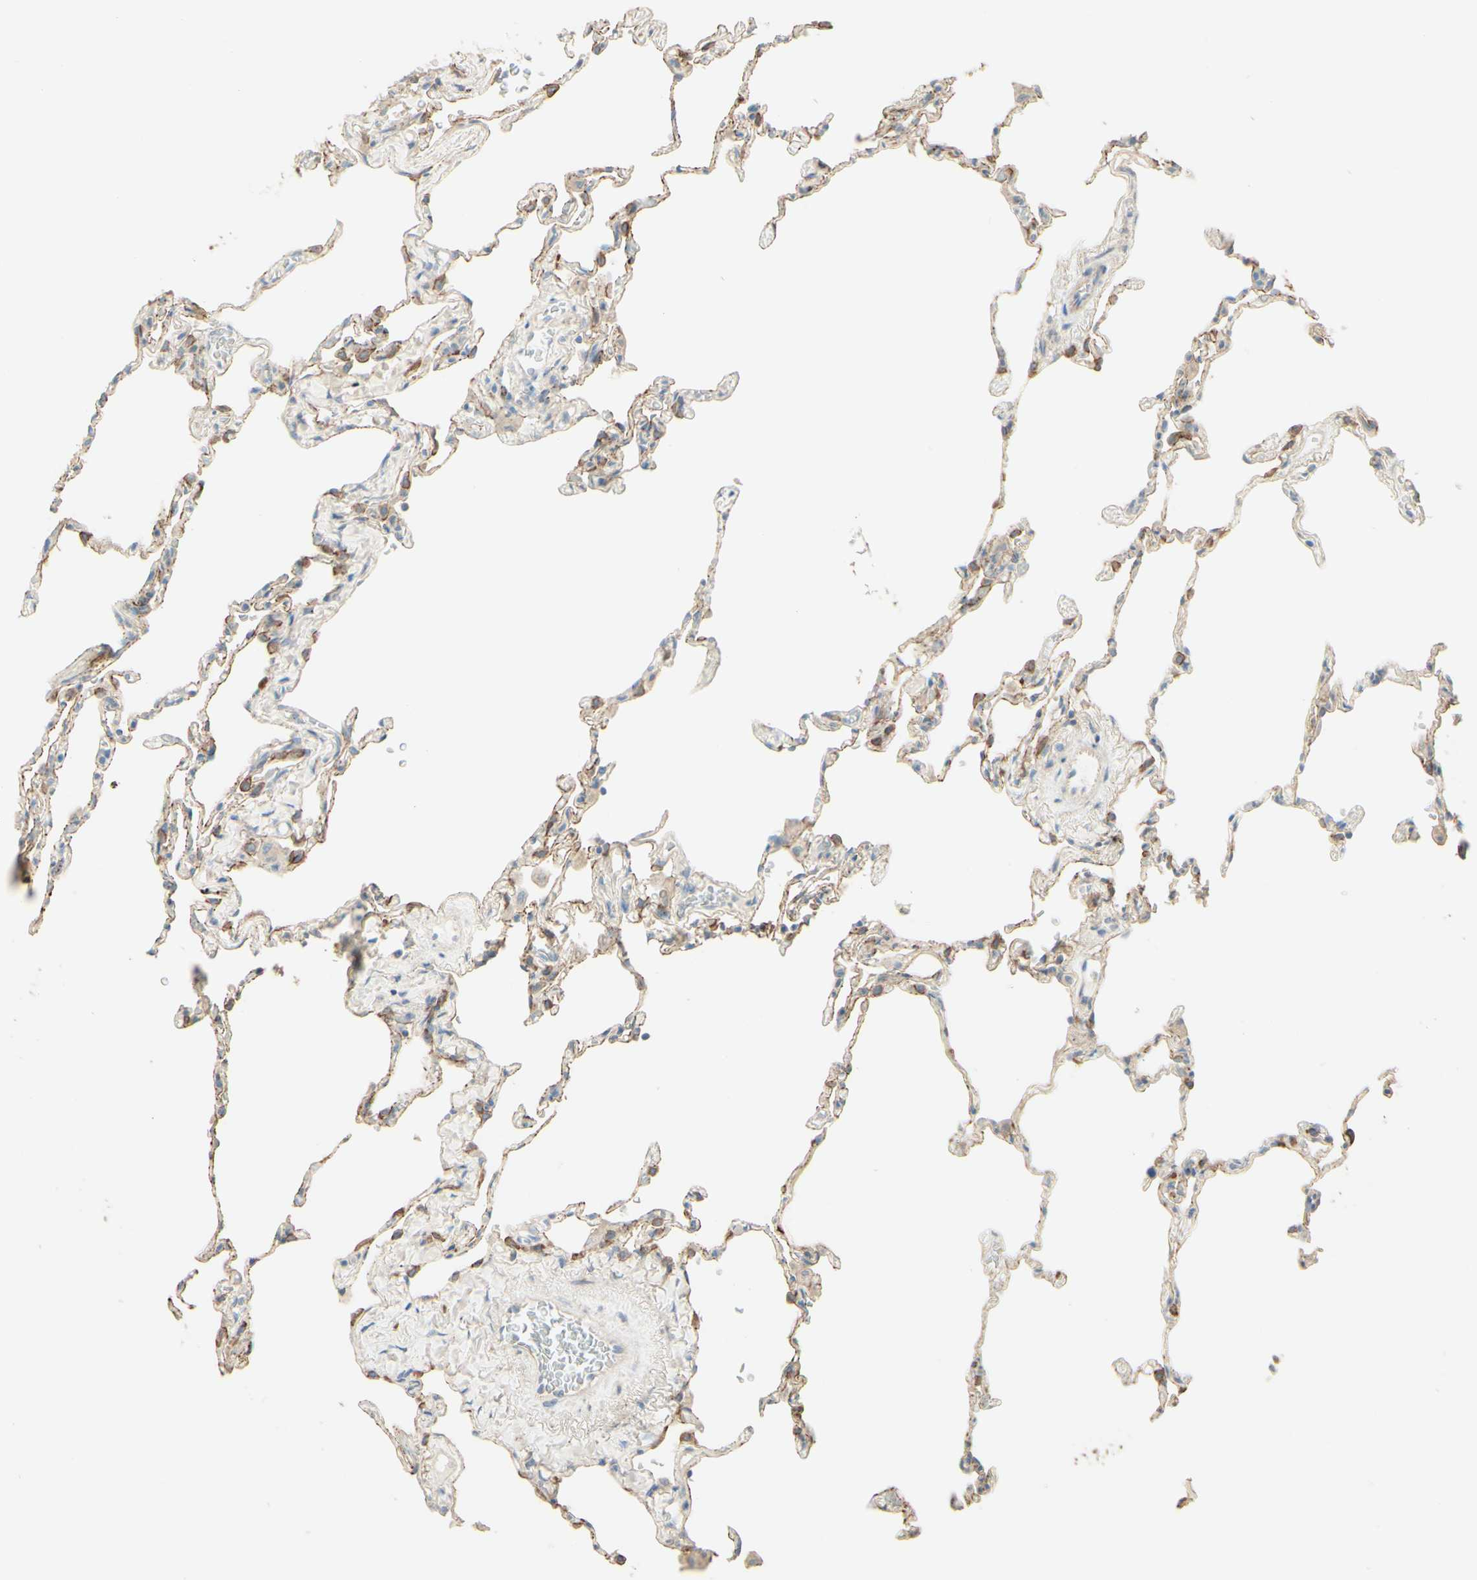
{"staining": {"intensity": "moderate", "quantity": "25%-75%", "location": "cytoplasmic/membranous"}, "tissue": "lung", "cell_type": "Alveolar cells", "image_type": "normal", "snomed": [{"axis": "morphology", "description": "Normal tissue, NOS"}, {"axis": "topography", "description": "Lung"}], "caption": "Protein staining demonstrates moderate cytoplasmic/membranous expression in about 25%-75% of alveolar cells in unremarkable lung. The protein of interest is shown in brown color, while the nuclei are stained blue.", "gene": "RNF149", "patient": {"sex": "male", "age": 59}}